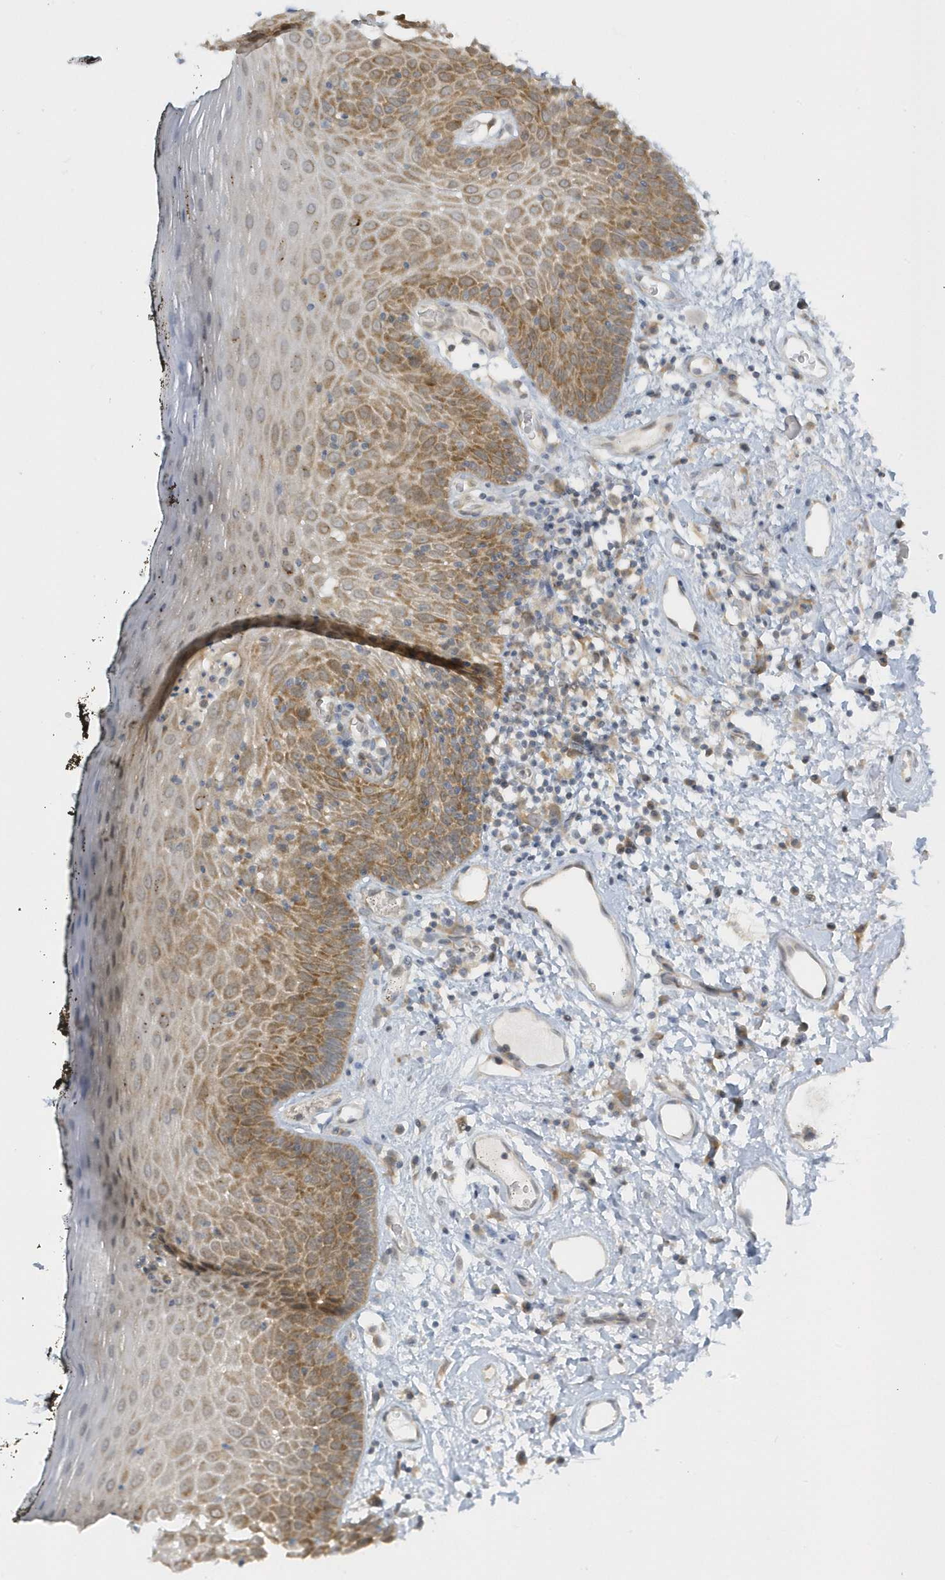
{"staining": {"intensity": "moderate", "quantity": ">75%", "location": "cytoplasmic/membranous"}, "tissue": "oral mucosa", "cell_type": "Squamous epithelial cells", "image_type": "normal", "snomed": [{"axis": "morphology", "description": "Normal tissue, NOS"}, {"axis": "topography", "description": "Oral tissue"}], "caption": "Protein expression analysis of normal human oral mucosa reveals moderate cytoplasmic/membranous expression in about >75% of squamous epithelial cells.", "gene": "SCN3A", "patient": {"sex": "male", "age": 74}}